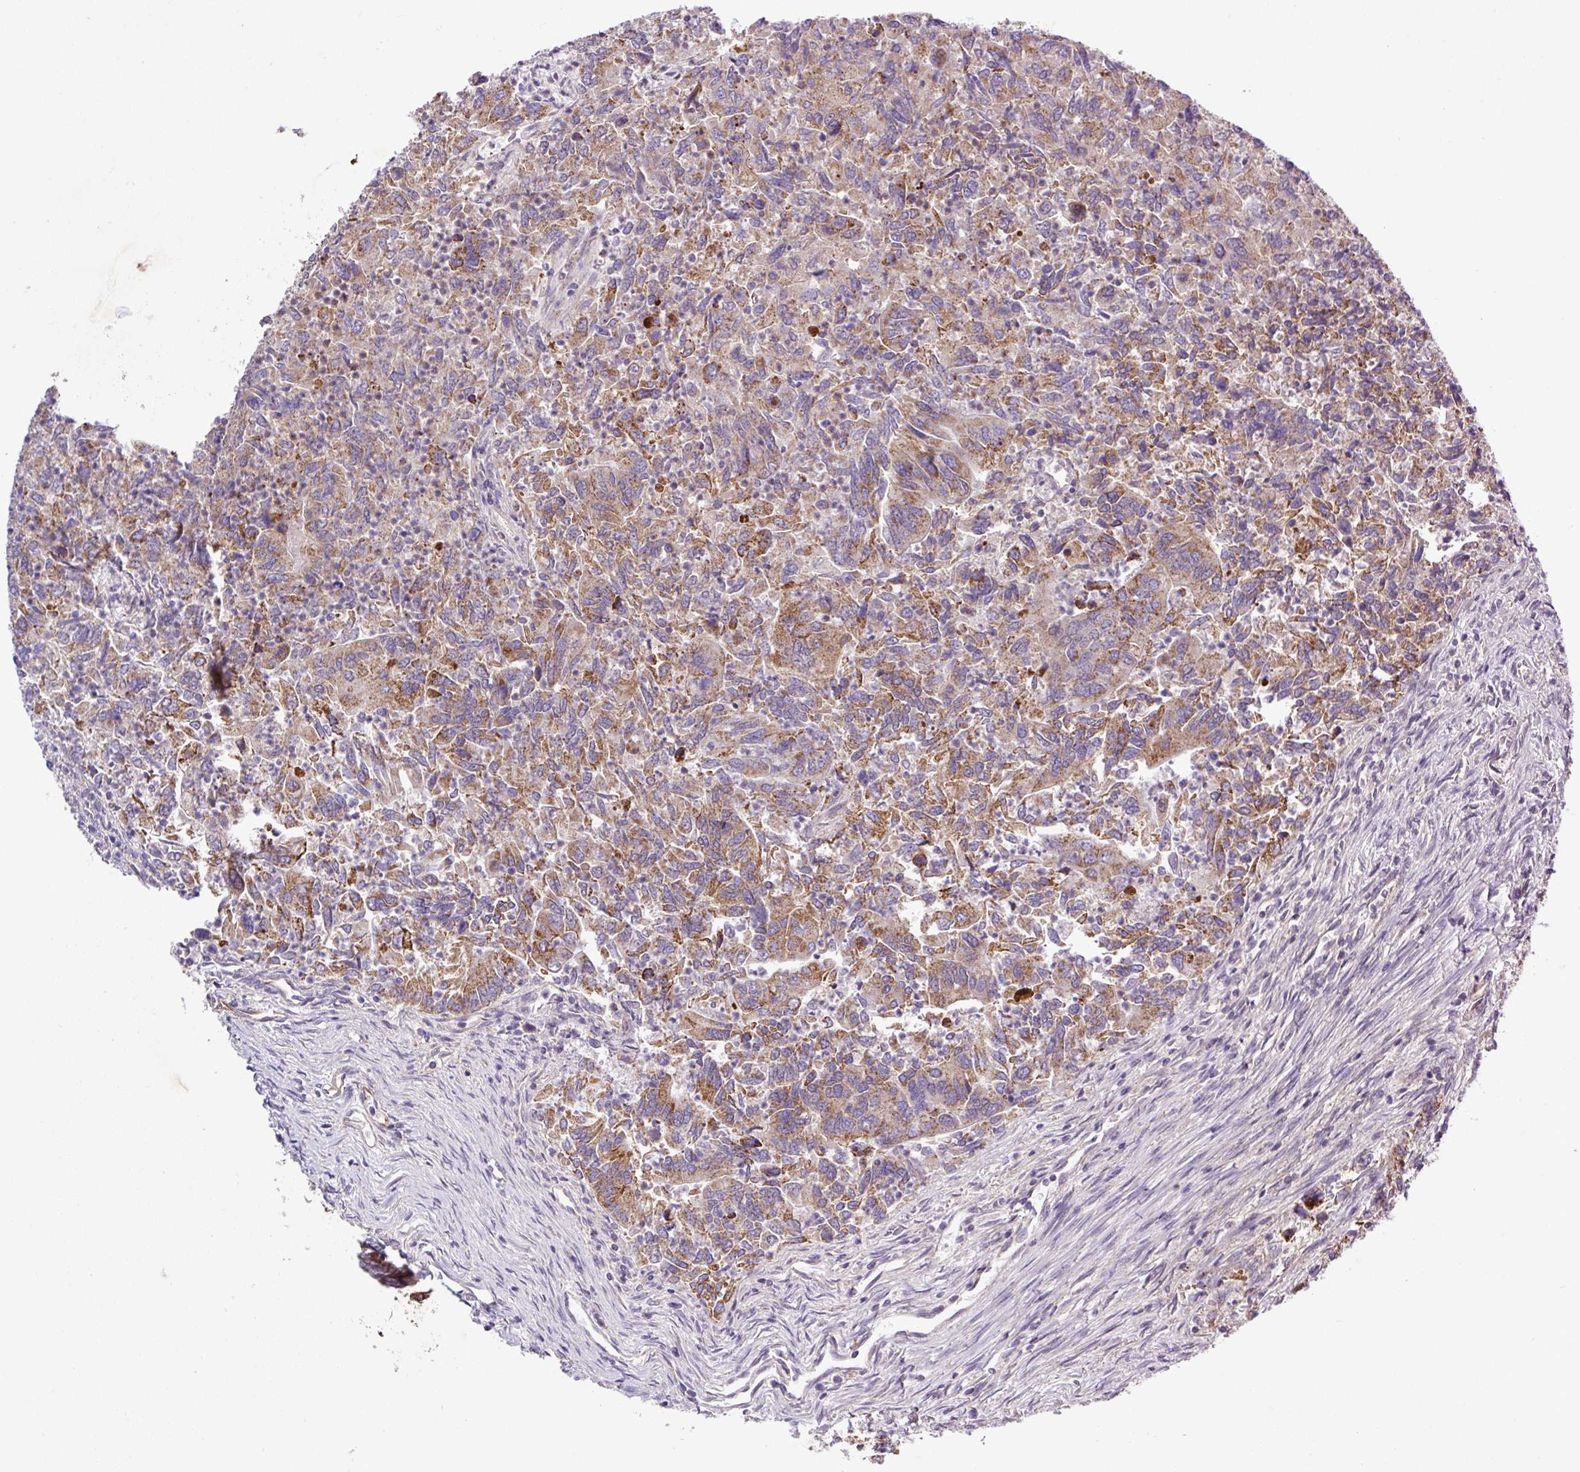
{"staining": {"intensity": "moderate", "quantity": ">75%", "location": "cytoplasmic/membranous"}, "tissue": "colorectal cancer", "cell_type": "Tumor cells", "image_type": "cancer", "snomed": [{"axis": "morphology", "description": "Adenocarcinoma, NOS"}, {"axis": "topography", "description": "Colon"}], "caption": "High-power microscopy captured an IHC photomicrograph of adenocarcinoma (colorectal), revealing moderate cytoplasmic/membranous positivity in approximately >75% of tumor cells.", "gene": "CWH43", "patient": {"sex": "female", "age": 67}}